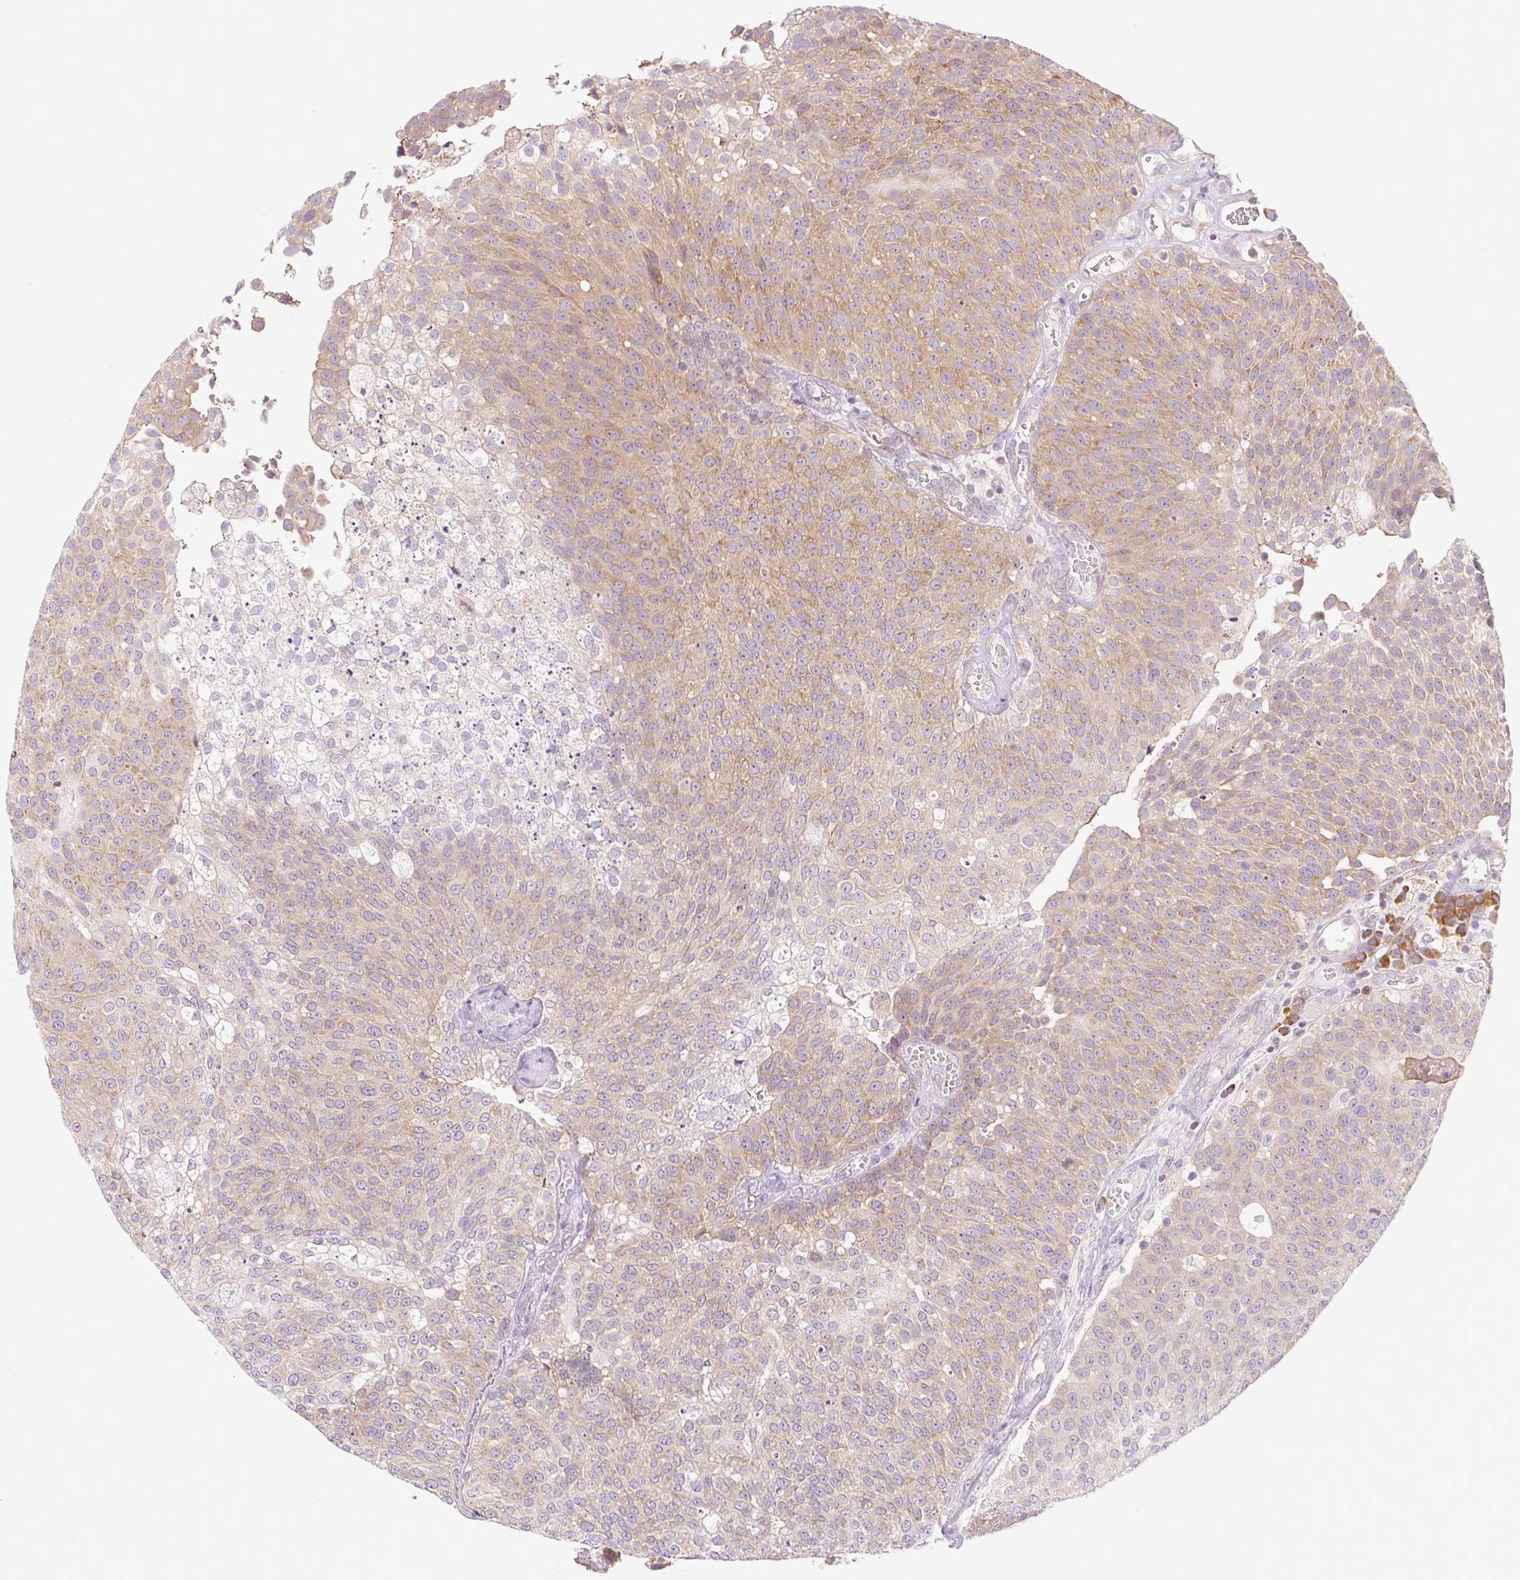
{"staining": {"intensity": "moderate", "quantity": ">75%", "location": "cytoplasmic/membranous"}, "tissue": "urothelial cancer", "cell_type": "Tumor cells", "image_type": "cancer", "snomed": [{"axis": "morphology", "description": "Urothelial carcinoma, Low grade"}, {"axis": "topography", "description": "Urinary bladder"}], "caption": "Tumor cells reveal moderate cytoplasmic/membranous positivity in about >75% of cells in low-grade urothelial carcinoma.", "gene": "RPL18A", "patient": {"sex": "female", "age": 79}}